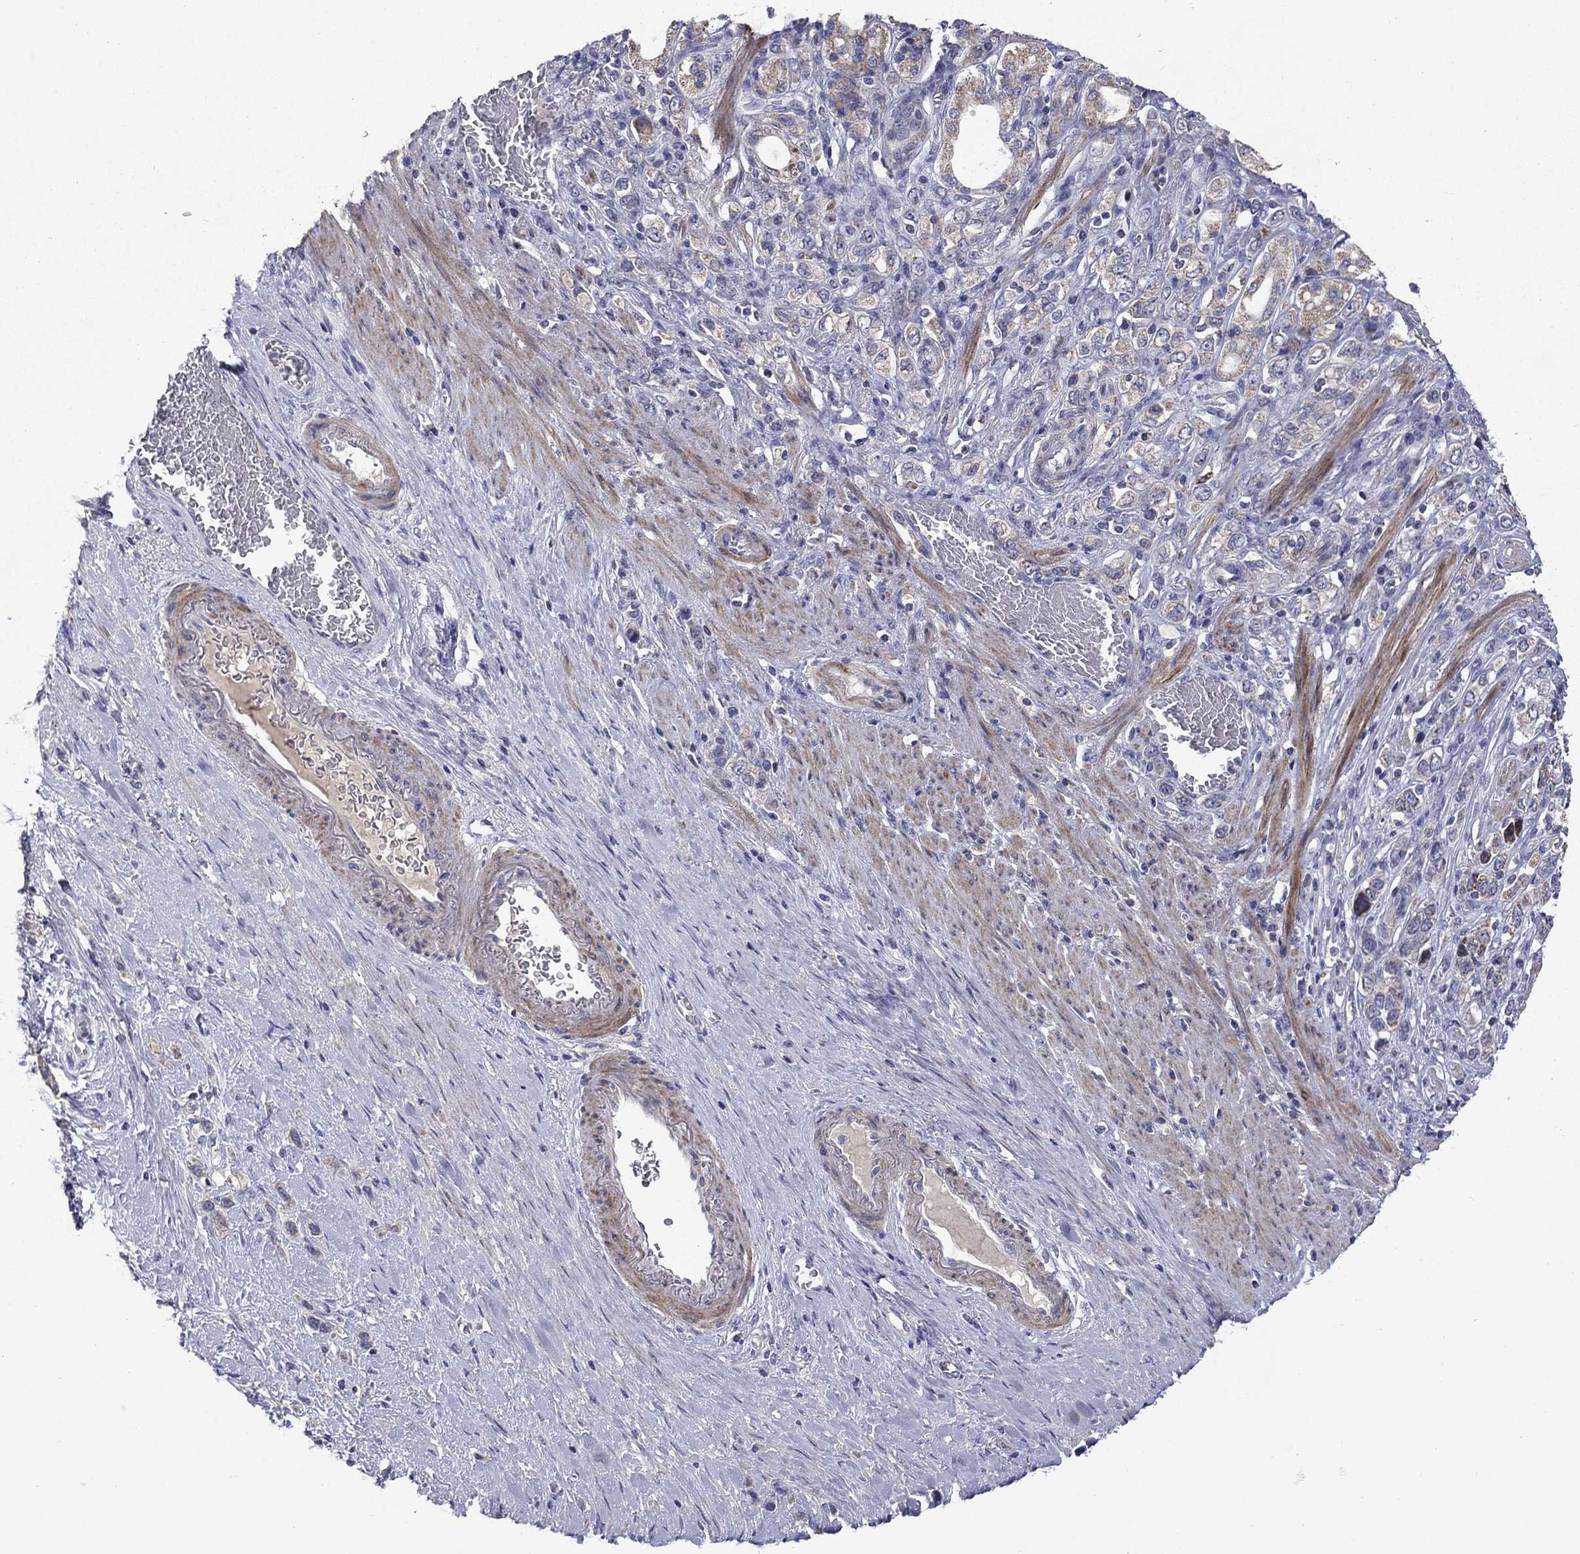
{"staining": {"intensity": "weak", "quantity": "25%-75%", "location": "cytoplasmic/membranous"}, "tissue": "stomach cancer", "cell_type": "Tumor cells", "image_type": "cancer", "snomed": [{"axis": "morphology", "description": "Normal tissue, NOS"}, {"axis": "morphology", "description": "Adenocarcinoma, NOS"}, {"axis": "morphology", "description": "Adenocarcinoma, High grade"}, {"axis": "topography", "description": "Stomach, upper"}, {"axis": "topography", "description": "Stomach"}], "caption": "Weak cytoplasmic/membranous positivity for a protein is identified in about 25%-75% of tumor cells of stomach cancer using immunohistochemistry.", "gene": "FRK", "patient": {"sex": "female", "age": 65}}